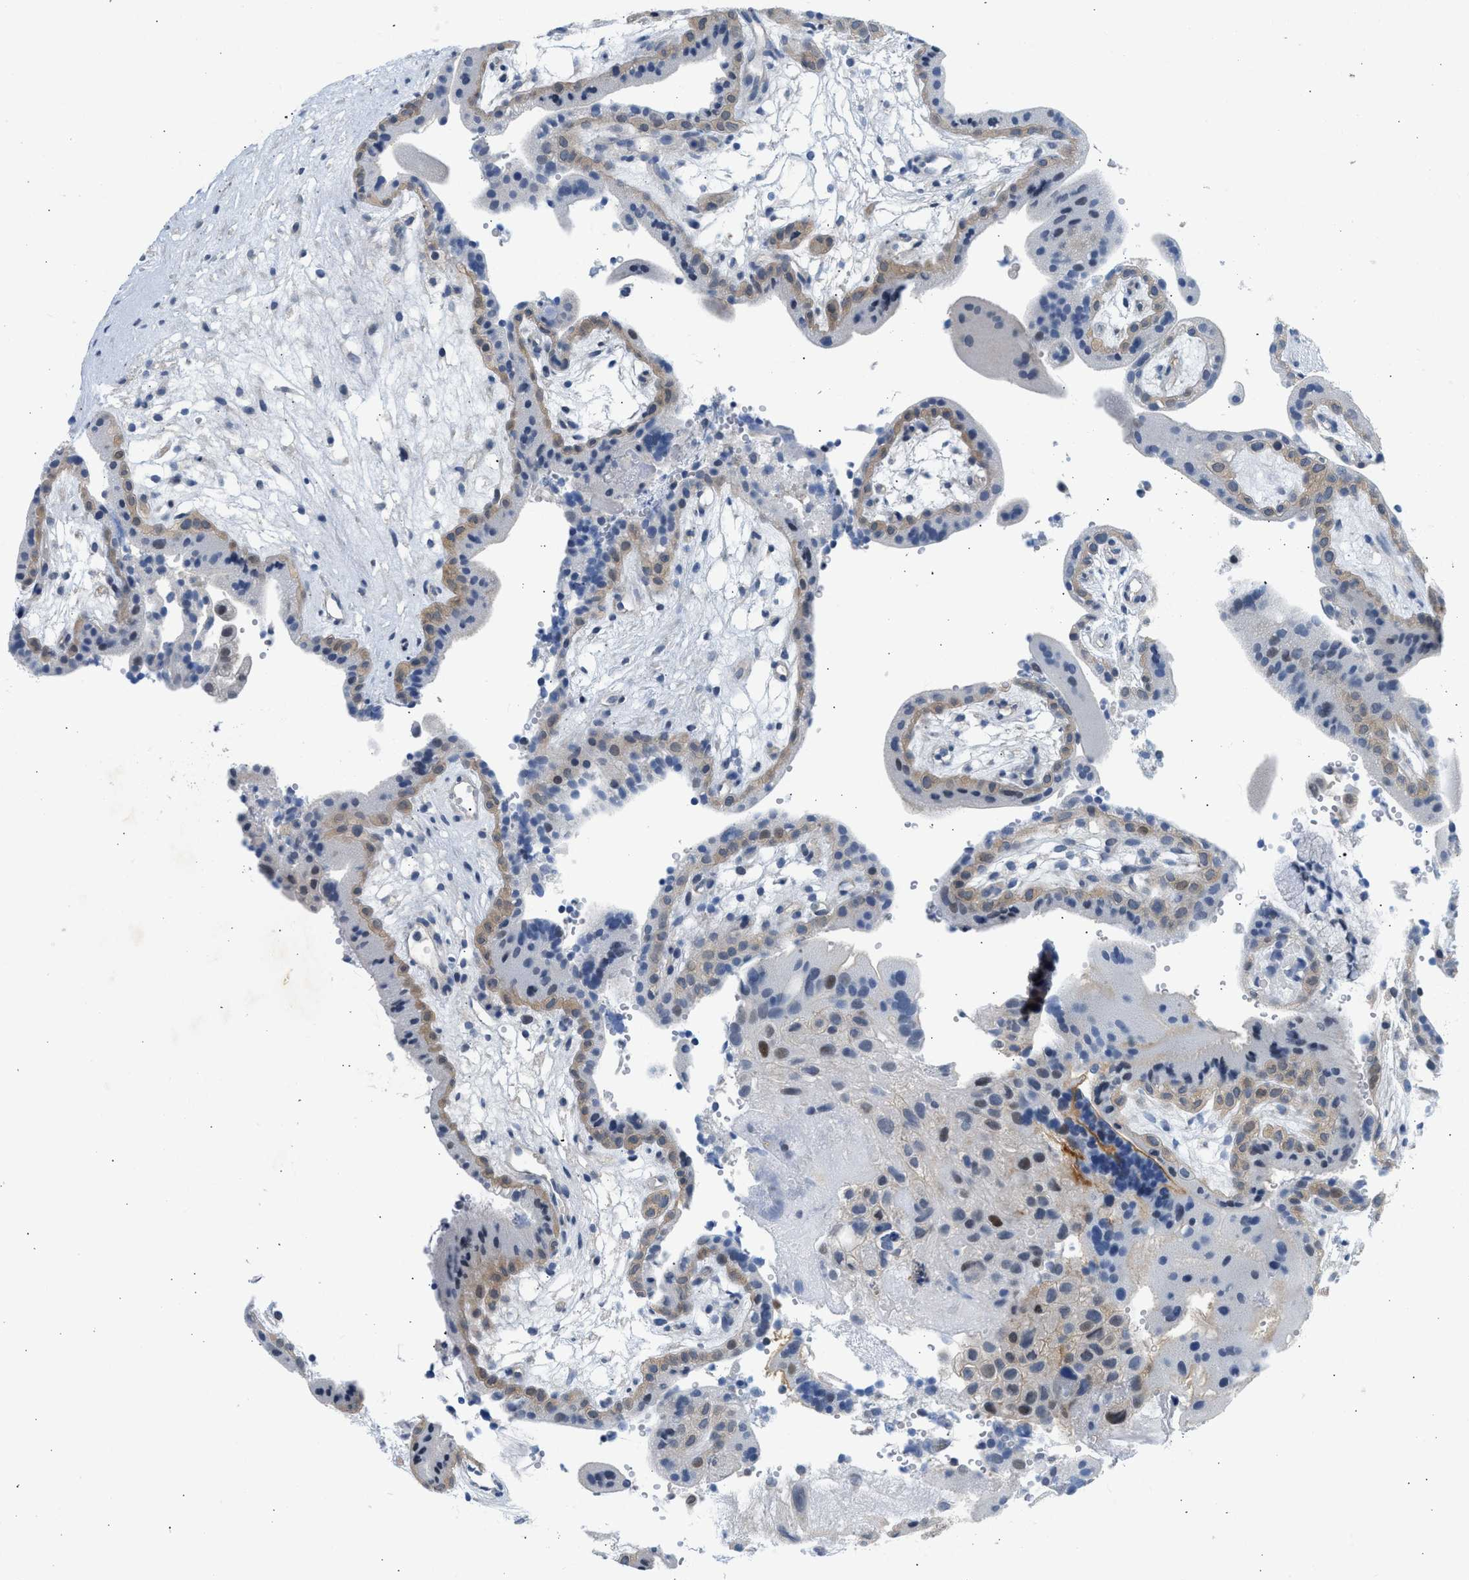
{"staining": {"intensity": "moderate", "quantity": "25%-75%", "location": "cytoplasmic/membranous,nuclear"}, "tissue": "placenta", "cell_type": "Decidual cells", "image_type": "normal", "snomed": [{"axis": "morphology", "description": "Normal tissue, NOS"}, {"axis": "topography", "description": "Placenta"}], "caption": "High-magnification brightfield microscopy of benign placenta stained with DAB (3,3'-diaminobenzidine) (brown) and counterstained with hematoxylin (blue). decidual cells exhibit moderate cytoplasmic/membranous,nuclear expression is identified in about25%-75% of cells. (brown staining indicates protein expression, while blue staining denotes nuclei).", "gene": "OLIG3", "patient": {"sex": "female", "age": 18}}